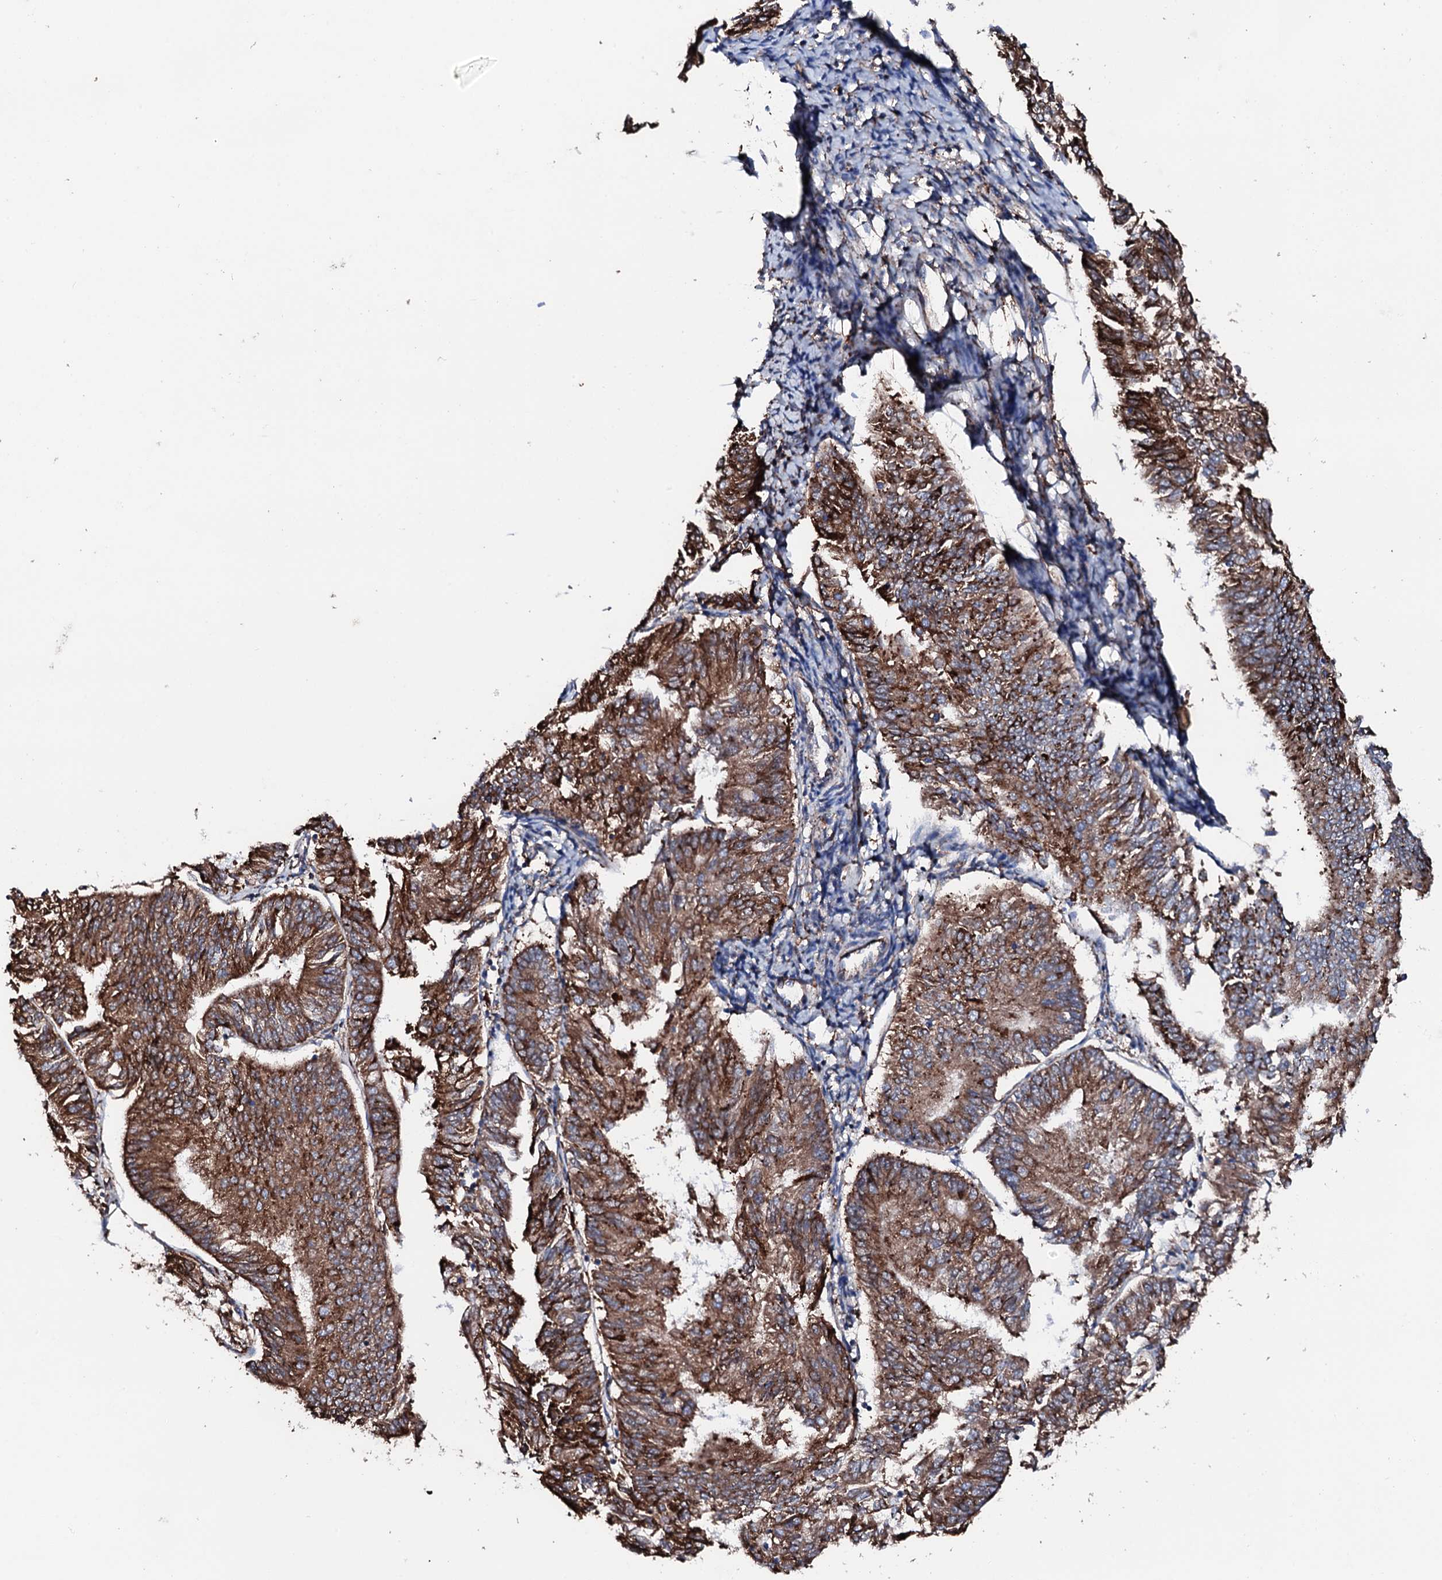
{"staining": {"intensity": "strong", "quantity": ">75%", "location": "cytoplasmic/membranous"}, "tissue": "endometrial cancer", "cell_type": "Tumor cells", "image_type": "cancer", "snomed": [{"axis": "morphology", "description": "Adenocarcinoma, NOS"}, {"axis": "topography", "description": "Endometrium"}], "caption": "Endometrial cancer (adenocarcinoma) was stained to show a protein in brown. There is high levels of strong cytoplasmic/membranous staining in approximately >75% of tumor cells. Ihc stains the protein in brown and the nuclei are stained blue.", "gene": "AMDHD1", "patient": {"sex": "female", "age": 58}}